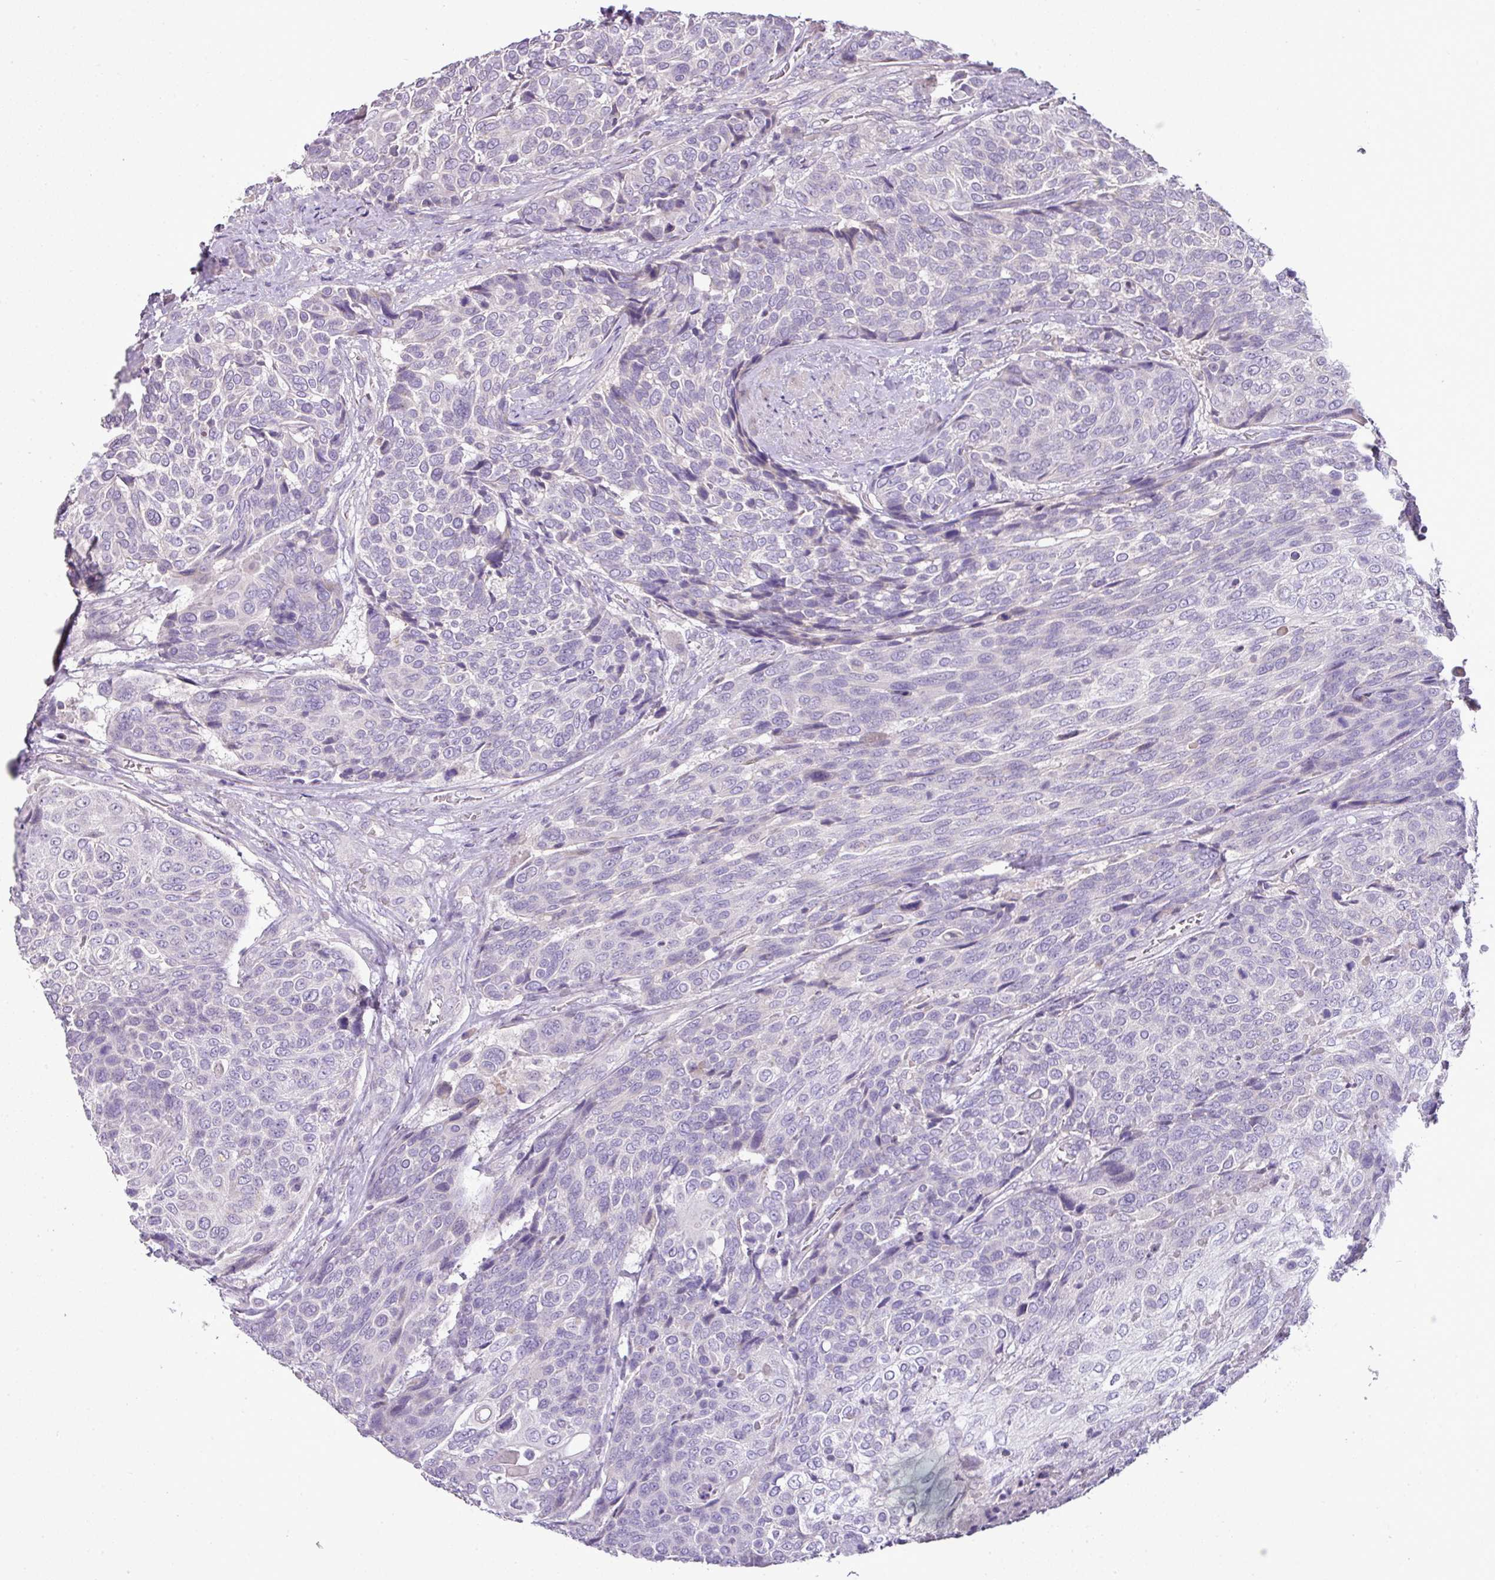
{"staining": {"intensity": "negative", "quantity": "none", "location": "none"}, "tissue": "urothelial cancer", "cell_type": "Tumor cells", "image_type": "cancer", "snomed": [{"axis": "morphology", "description": "Urothelial carcinoma, High grade"}, {"axis": "topography", "description": "Urinary bladder"}], "caption": "Immunohistochemistry image of human urothelial carcinoma (high-grade) stained for a protein (brown), which exhibits no staining in tumor cells.", "gene": "BRINP2", "patient": {"sex": "female", "age": 70}}